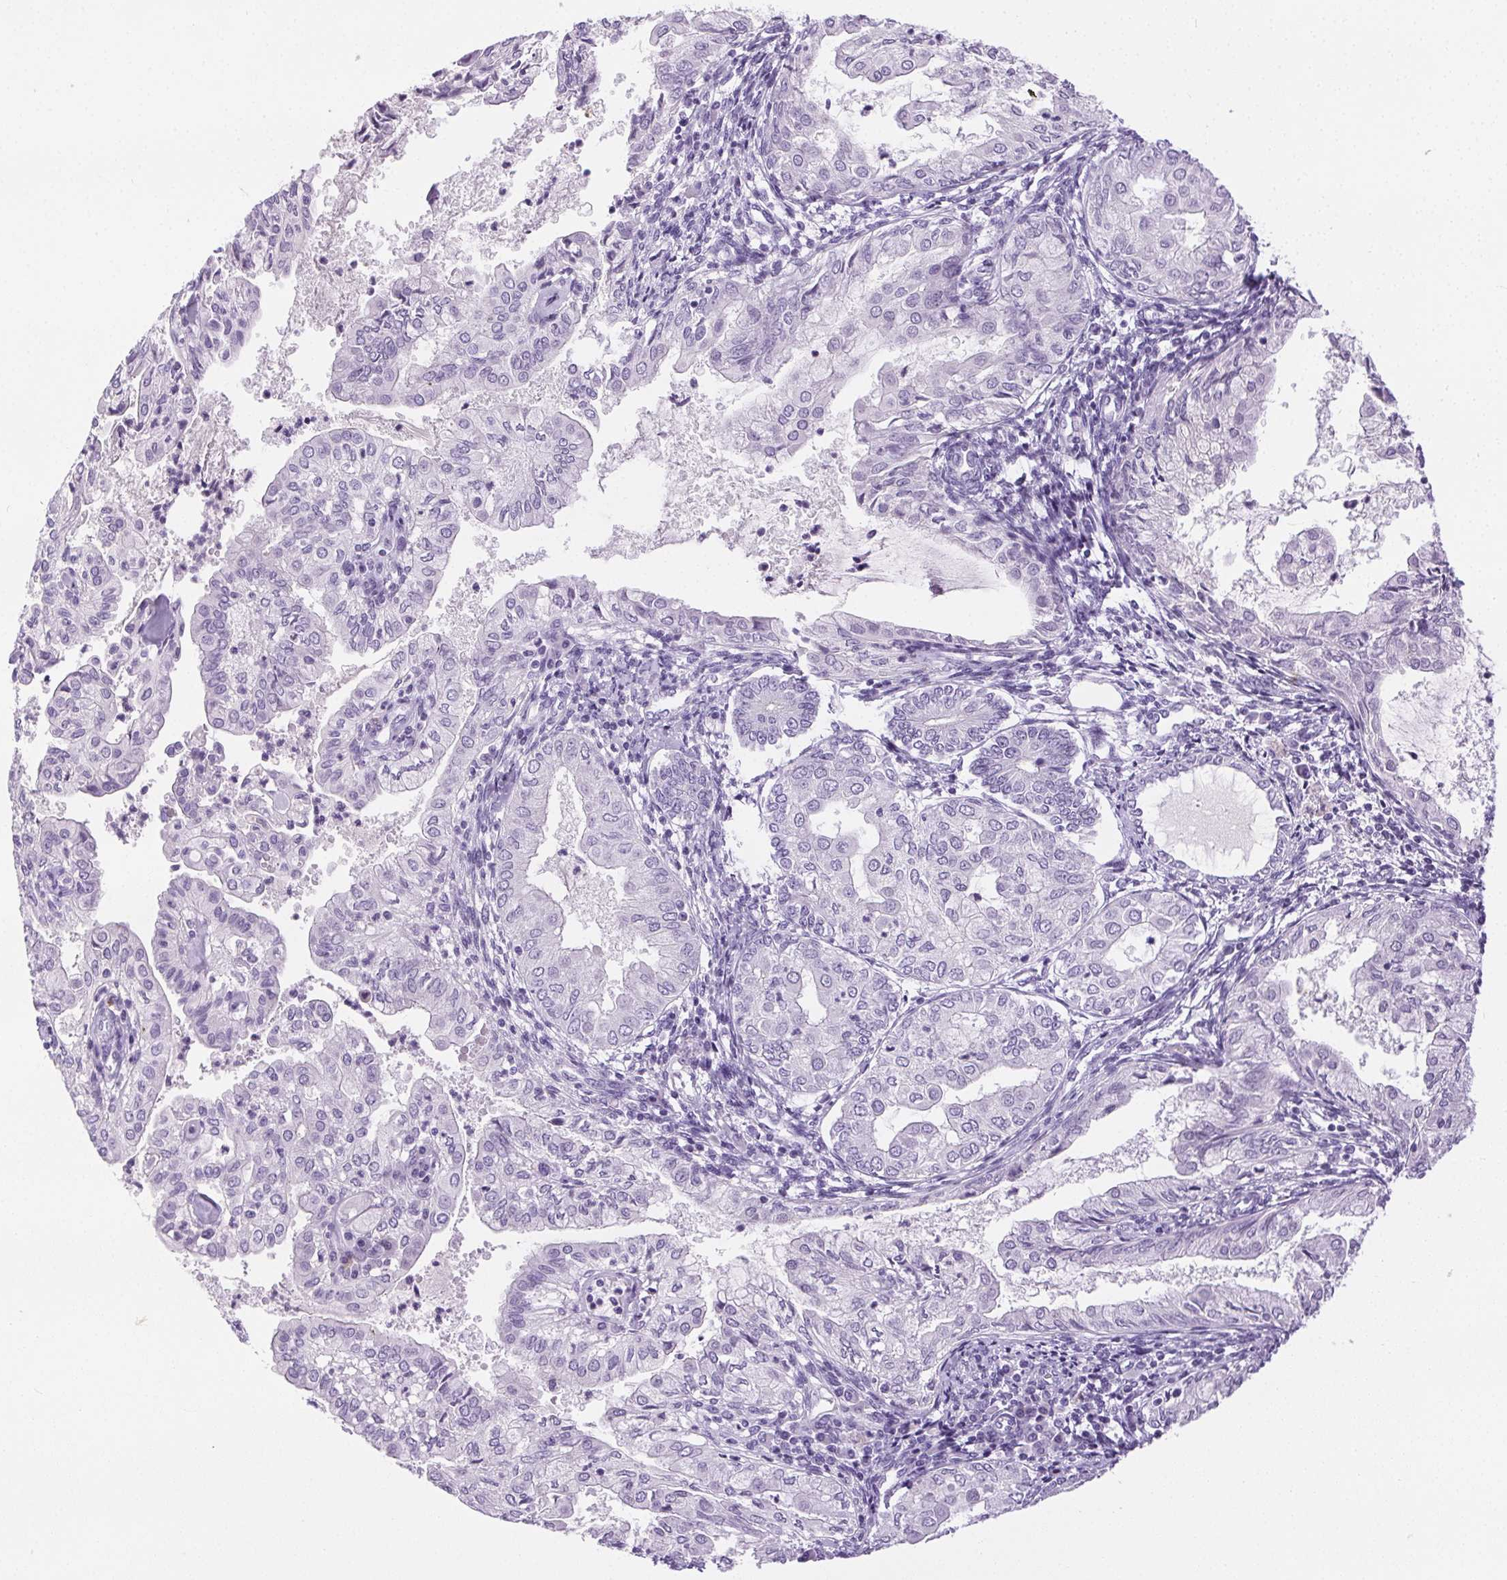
{"staining": {"intensity": "negative", "quantity": "none", "location": "none"}, "tissue": "endometrial cancer", "cell_type": "Tumor cells", "image_type": "cancer", "snomed": [{"axis": "morphology", "description": "Adenocarcinoma, NOS"}, {"axis": "topography", "description": "Endometrium"}], "caption": "Tumor cells show no significant protein expression in endometrial cancer (adenocarcinoma).", "gene": "C20orf85", "patient": {"sex": "female", "age": 68}}